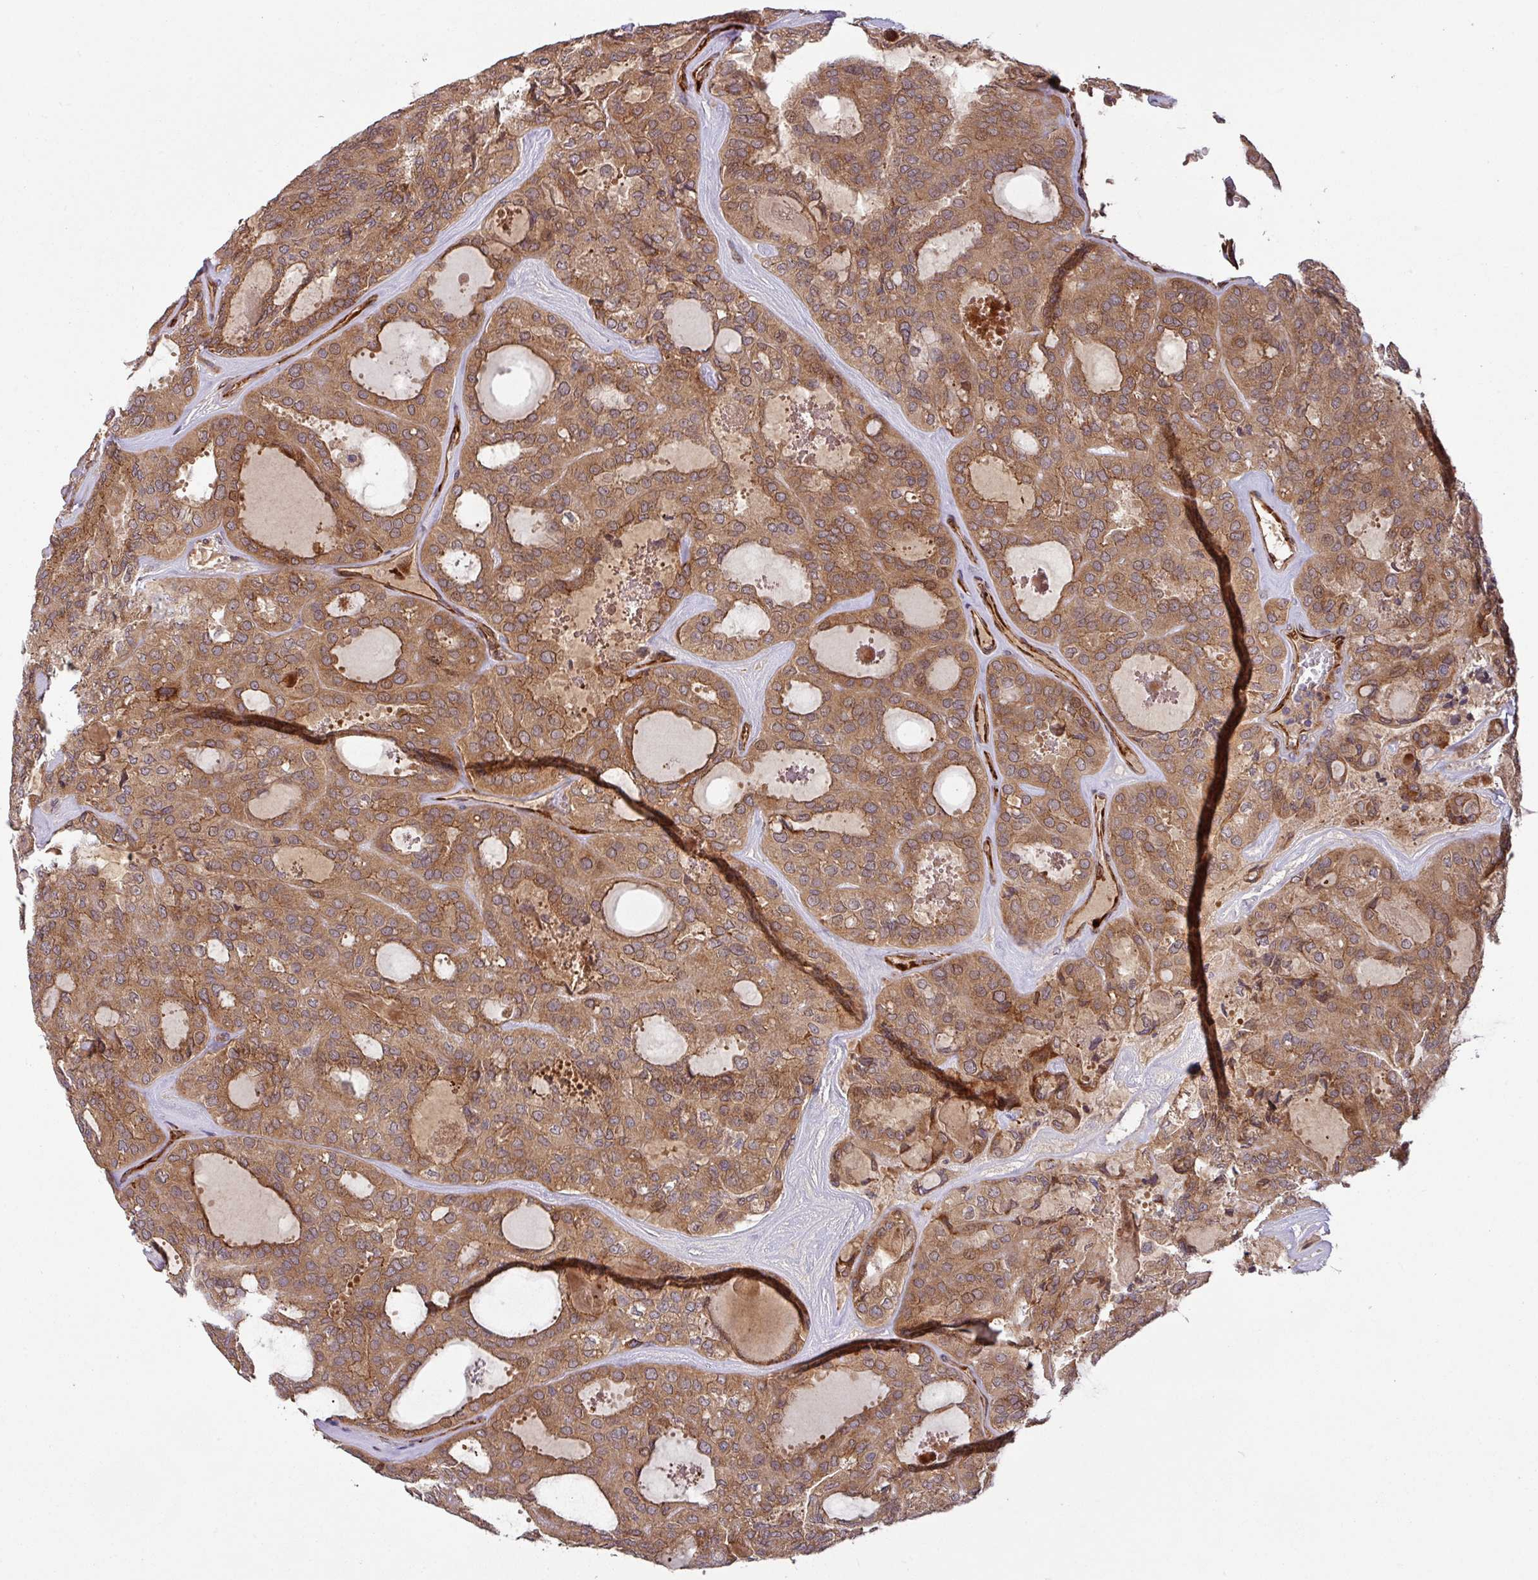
{"staining": {"intensity": "moderate", "quantity": ">75%", "location": "cytoplasmic/membranous"}, "tissue": "thyroid cancer", "cell_type": "Tumor cells", "image_type": "cancer", "snomed": [{"axis": "morphology", "description": "Follicular adenoma carcinoma, NOS"}, {"axis": "topography", "description": "Thyroid gland"}], "caption": "Protein staining of follicular adenoma carcinoma (thyroid) tissue demonstrates moderate cytoplasmic/membranous expression in approximately >75% of tumor cells.", "gene": "ART1", "patient": {"sex": "male", "age": 75}}